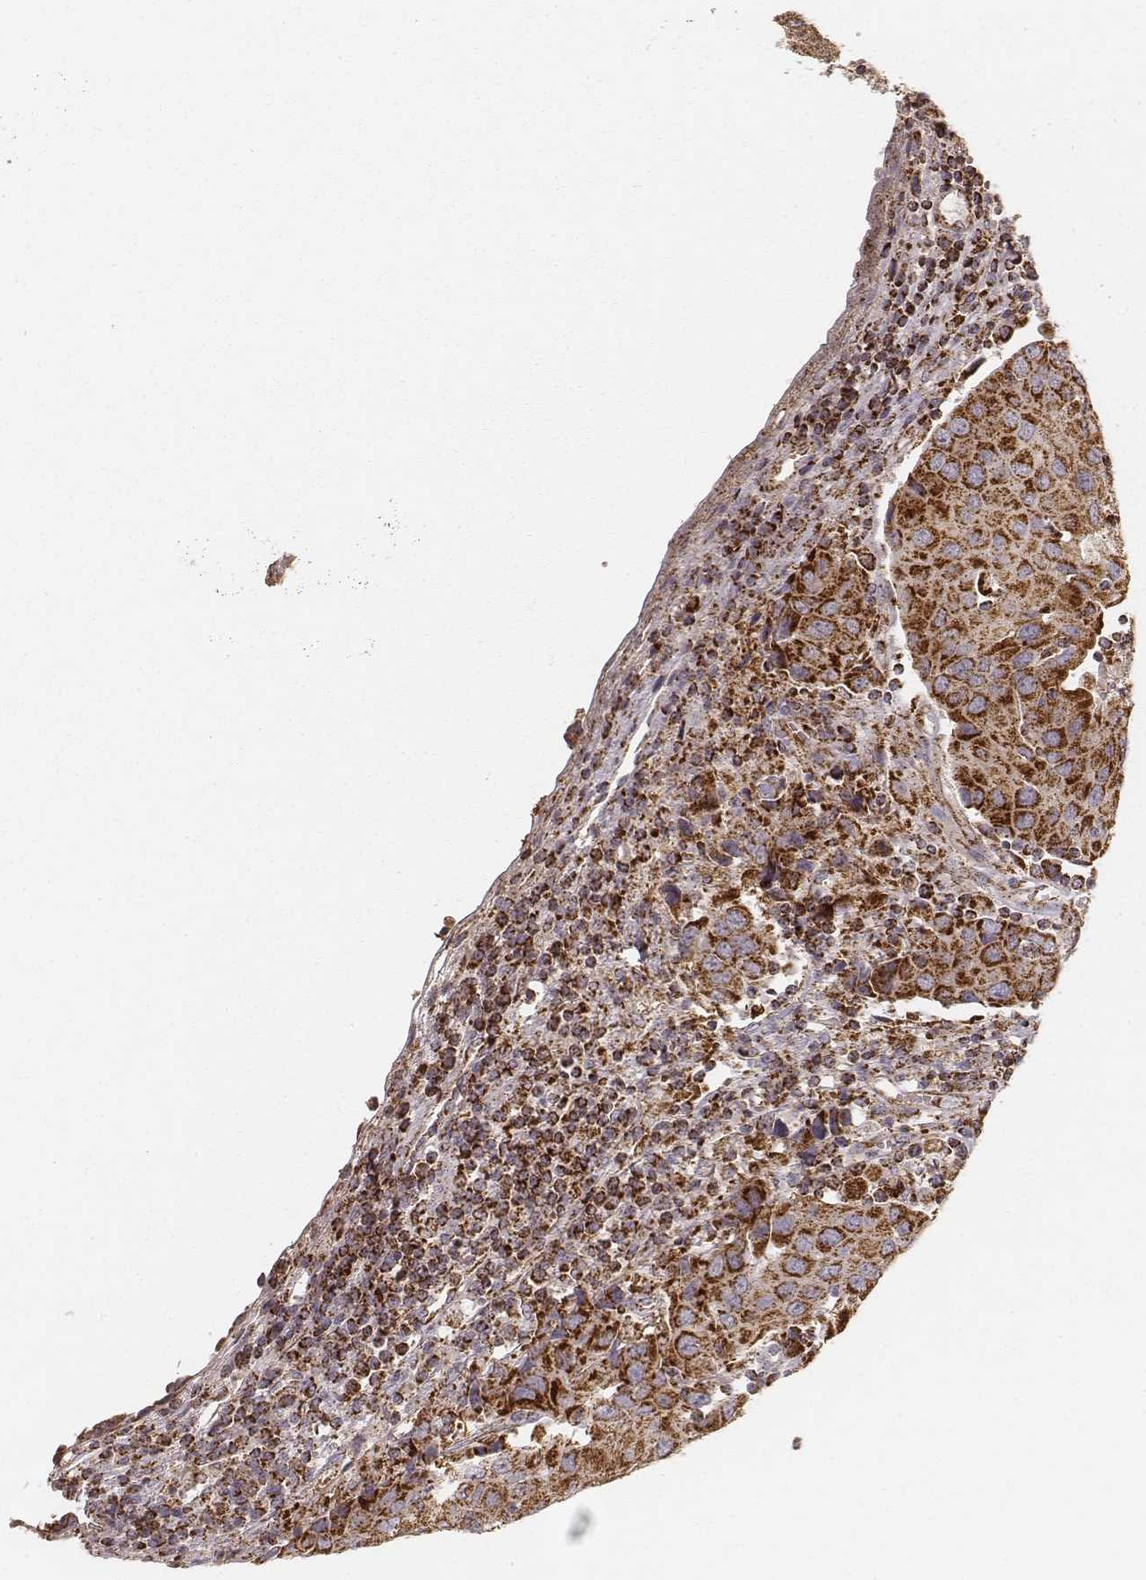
{"staining": {"intensity": "strong", "quantity": ">75%", "location": "cytoplasmic/membranous"}, "tissue": "urothelial cancer", "cell_type": "Tumor cells", "image_type": "cancer", "snomed": [{"axis": "morphology", "description": "Urothelial carcinoma, High grade"}, {"axis": "topography", "description": "Urinary bladder"}], "caption": "Human high-grade urothelial carcinoma stained for a protein (brown) shows strong cytoplasmic/membranous positive expression in about >75% of tumor cells.", "gene": "CS", "patient": {"sex": "female", "age": 85}}